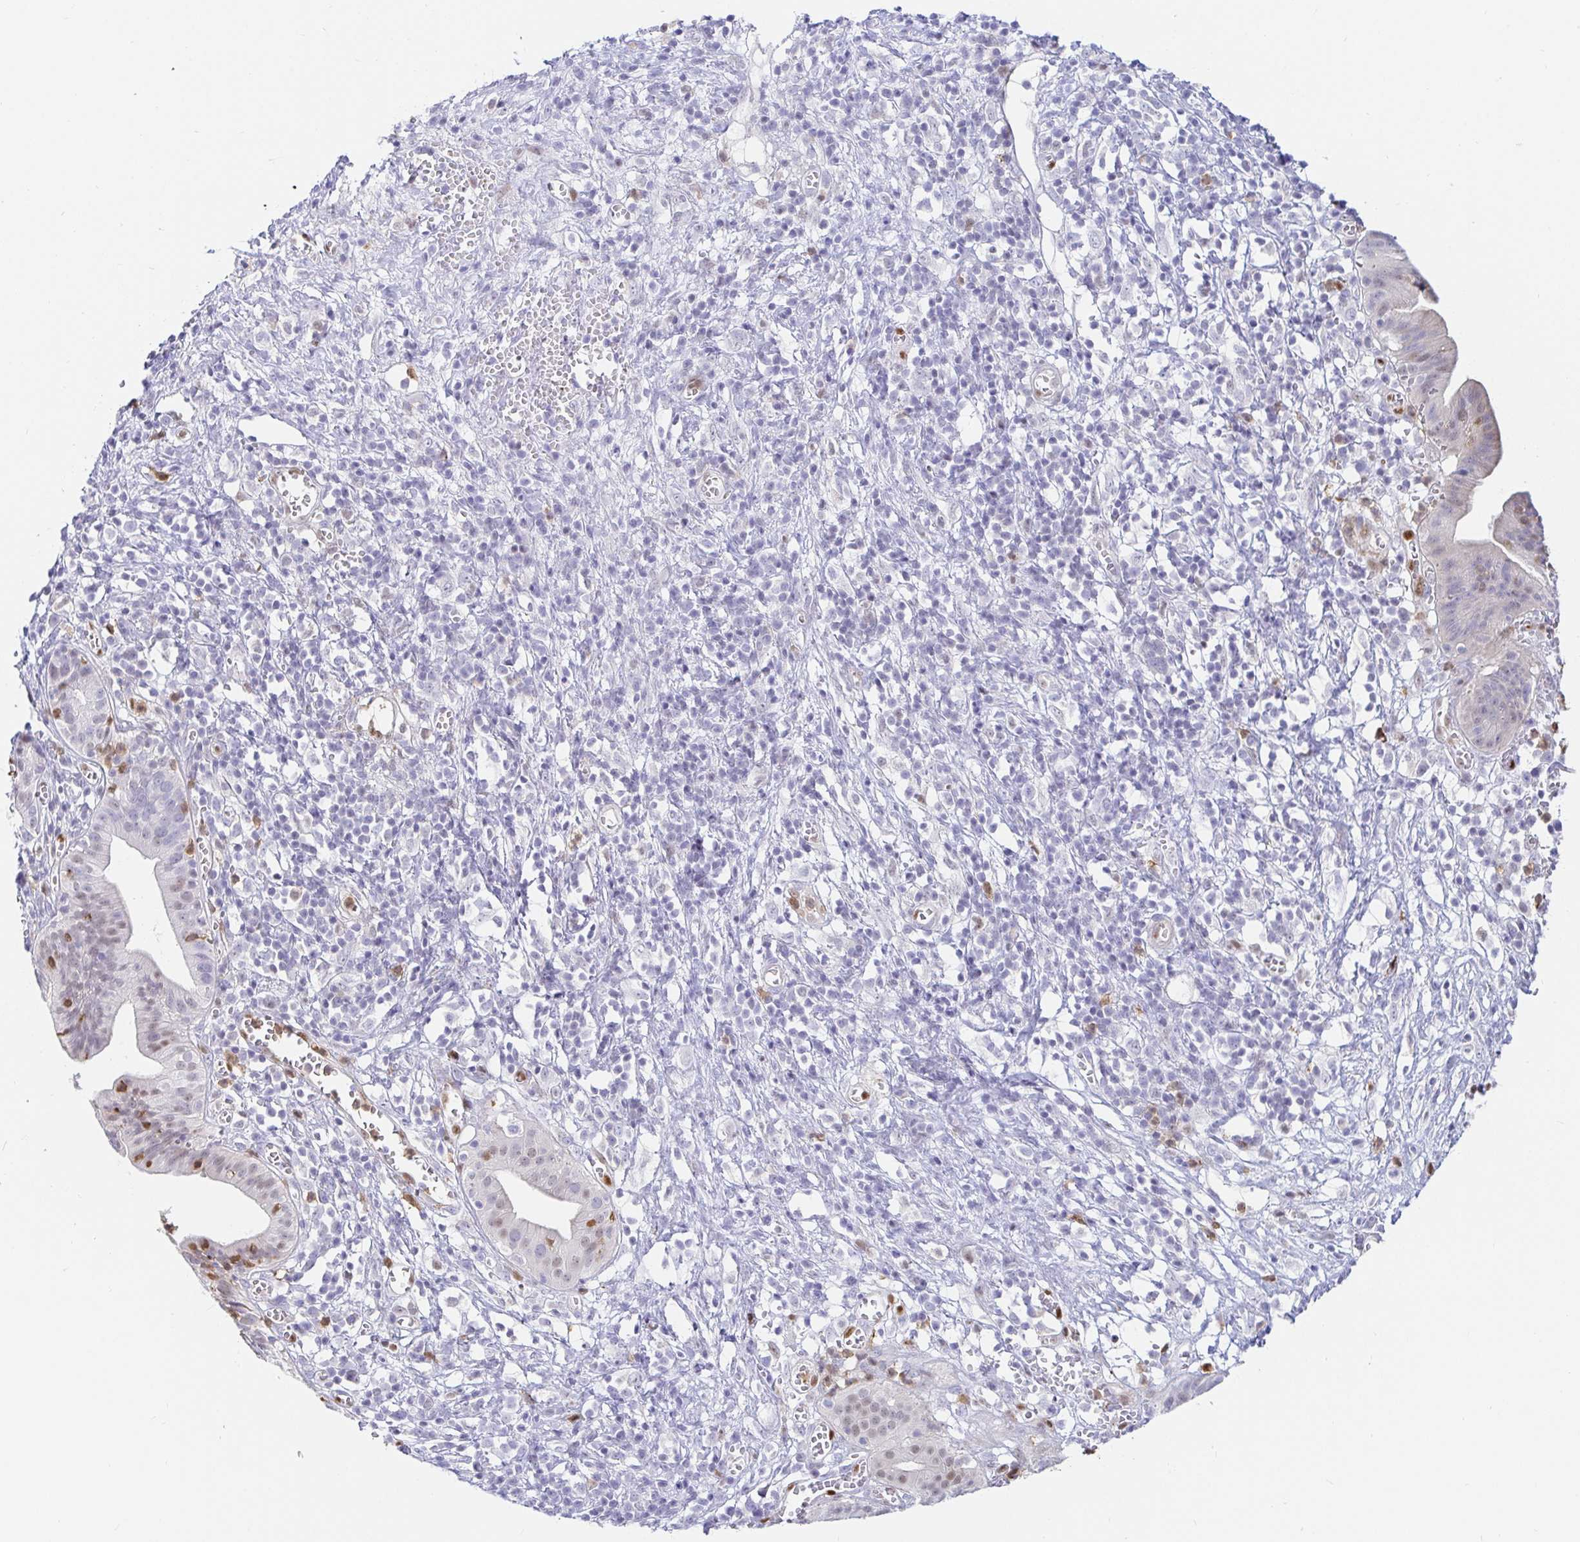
{"staining": {"intensity": "weak", "quantity": "<25%", "location": "nuclear"}, "tissue": "pancreatic cancer", "cell_type": "Tumor cells", "image_type": "cancer", "snomed": [{"axis": "morphology", "description": "Adenocarcinoma, NOS"}, {"axis": "topography", "description": "Pancreas"}], "caption": "Immunohistochemical staining of pancreatic adenocarcinoma demonstrates no significant staining in tumor cells.", "gene": "HINFP", "patient": {"sex": "female", "age": 73}}